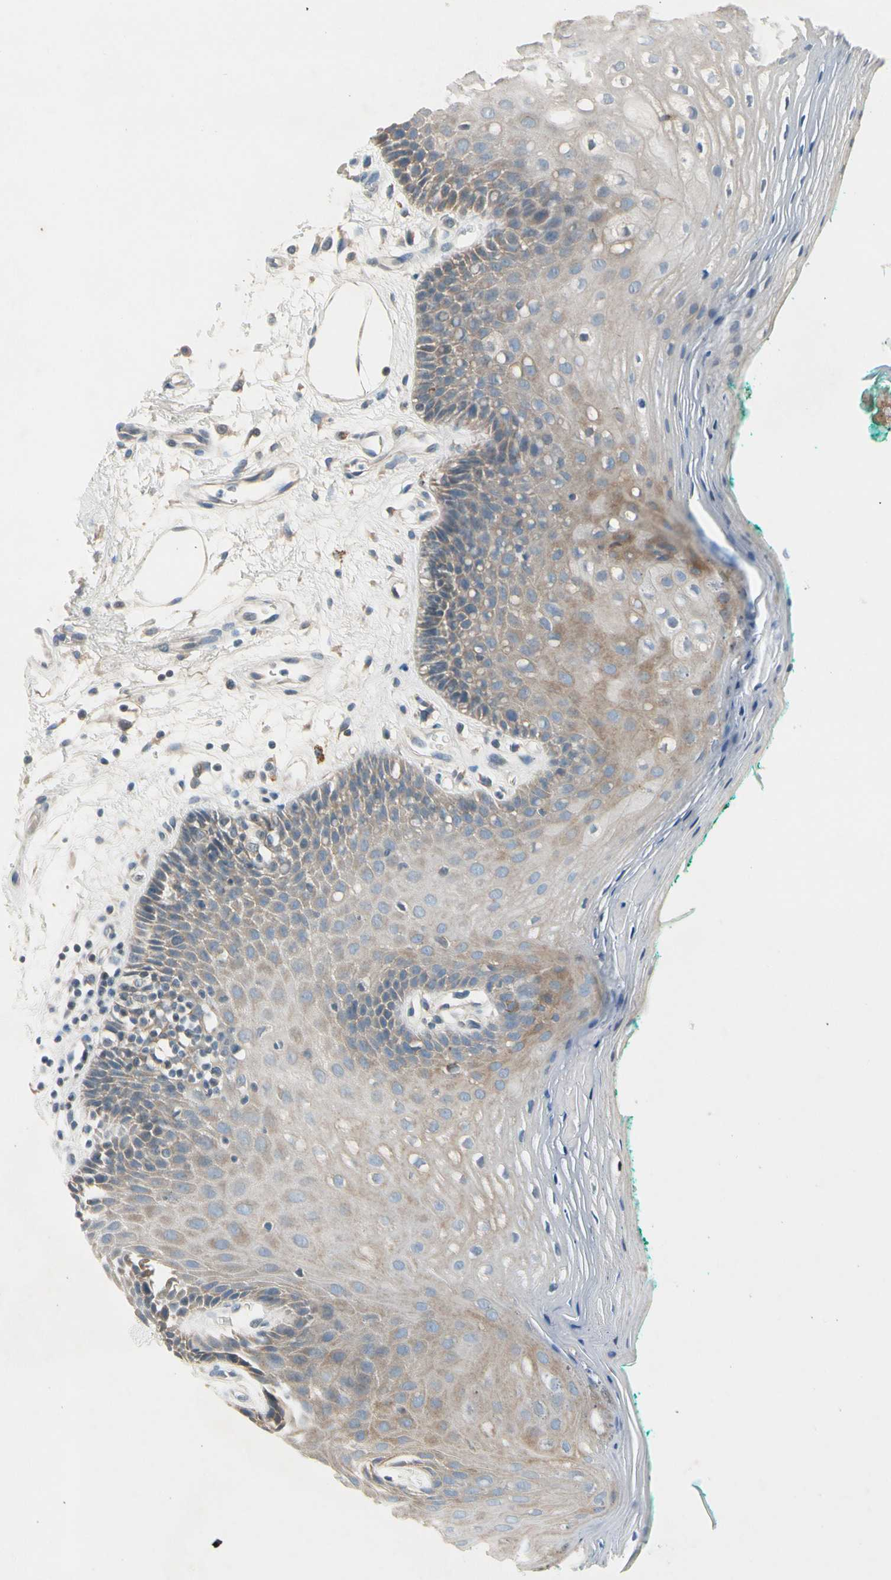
{"staining": {"intensity": "weak", "quantity": ">75%", "location": "cytoplasmic/membranous"}, "tissue": "oral mucosa", "cell_type": "Squamous epithelial cells", "image_type": "normal", "snomed": [{"axis": "morphology", "description": "Normal tissue, NOS"}, {"axis": "topography", "description": "Skeletal muscle"}, {"axis": "topography", "description": "Oral tissue"}, {"axis": "topography", "description": "Peripheral nerve tissue"}], "caption": "Immunohistochemistry image of normal oral mucosa stained for a protein (brown), which exhibits low levels of weak cytoplasmic/membranous positivity in about >75% of squamous epithelial cells.", "gene": "PIP5K1B", "patient": {"sex": "female", "age": 84}}